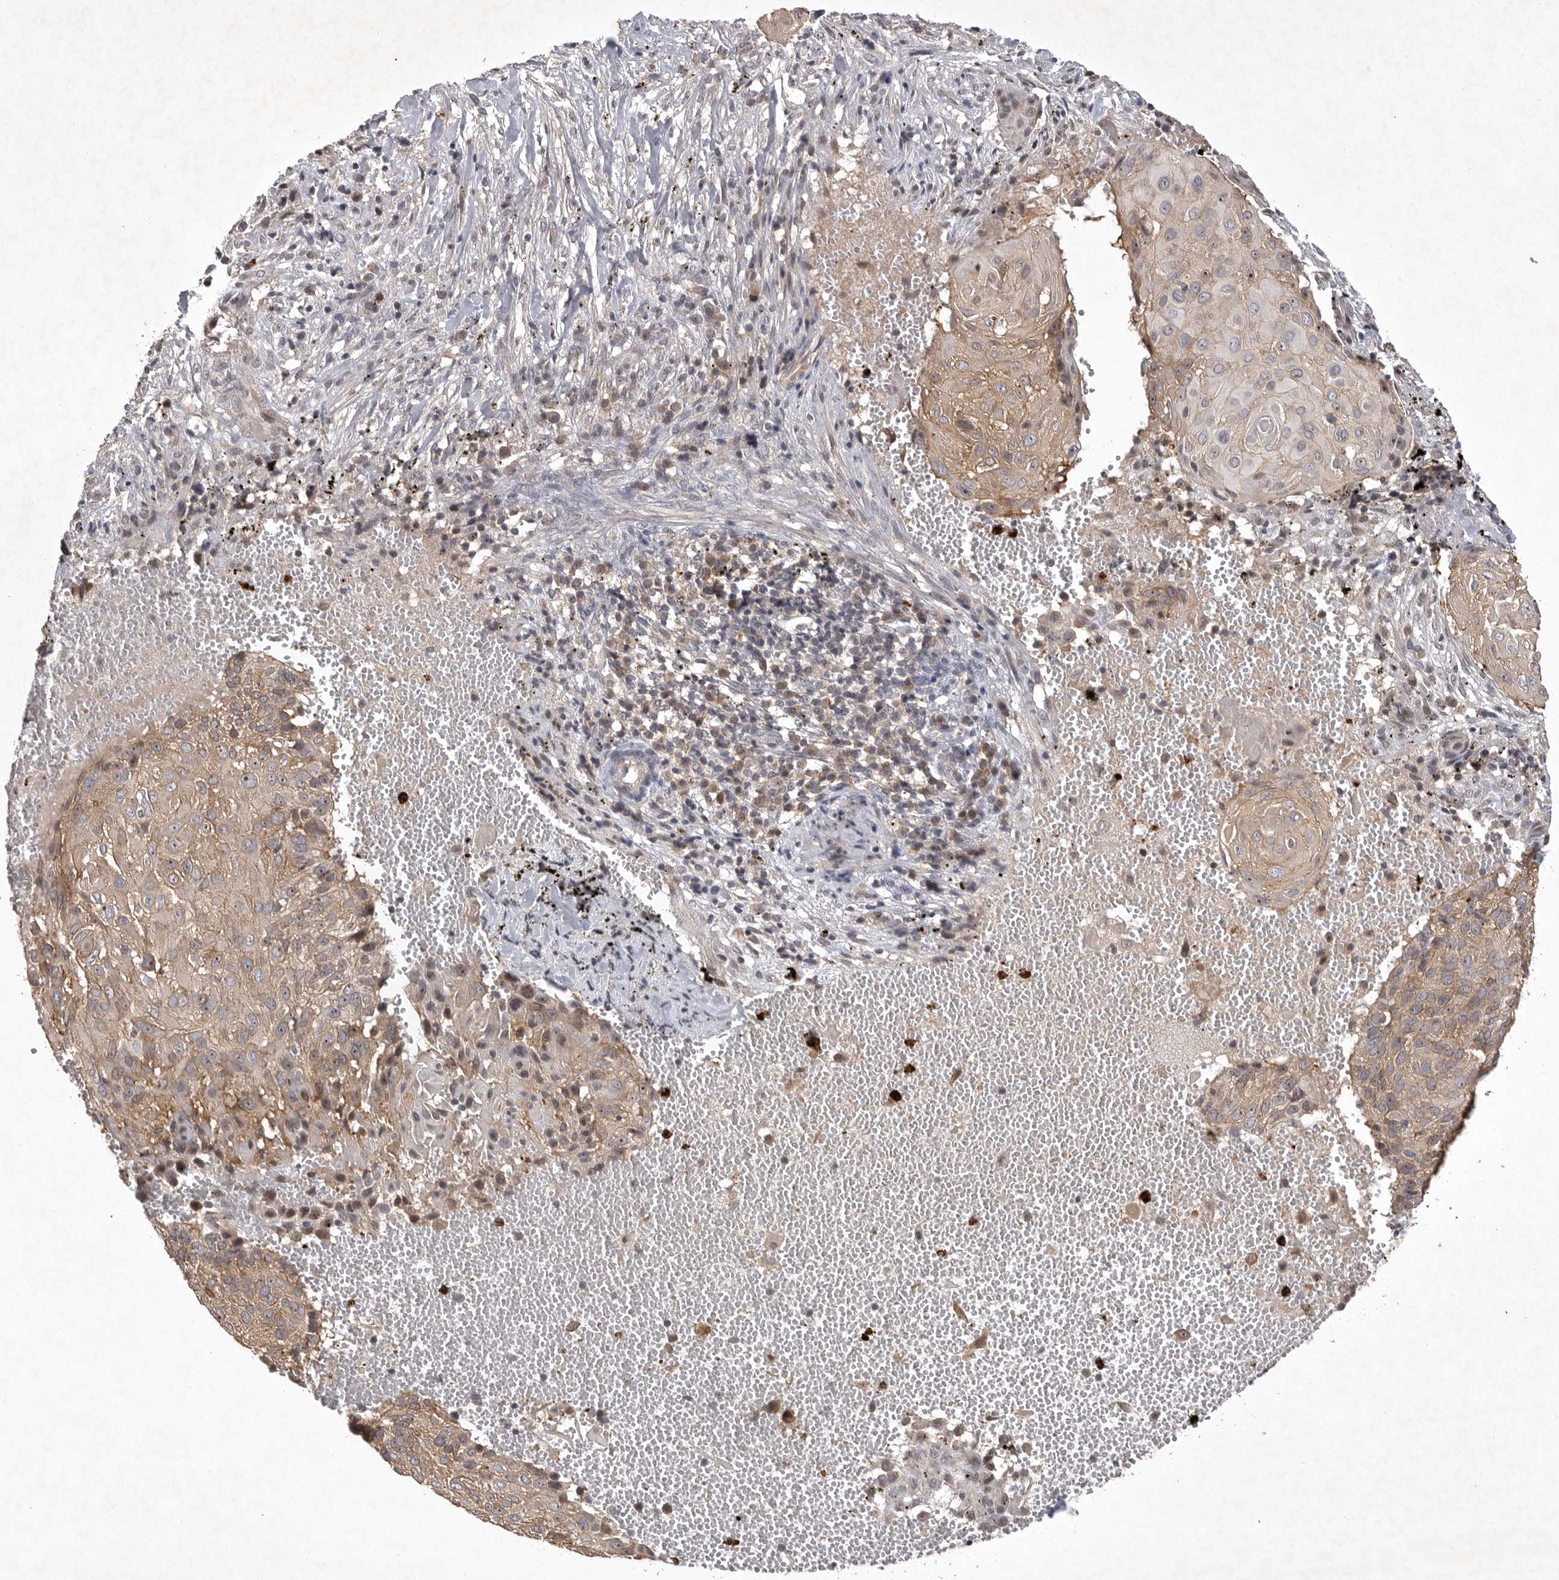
{"staining": {"intensity": "weak", "quantity": ">75%", "location": "cytoplasmic/membranous,nuclear"}, "tissue": "cervical cancer", "cell_type": "Tumor cells", "image_type": "cancer", "snomed": [{"axis": "morphology", "description": "Squamous cell carcinoma, NOS"}, {"axis": "topography", "description": "Cervix"}], "caption": "Protein staining of cervical cancer tissue exhibits weak cytoplasmic/membranous and nuclear expression in approximately >75% of tumor cells. (DAB (3,3'-diaminobenzidine) = brown stain, brightfield microscopy at high magnification).", "gene": "UBE3D", "patient": {"sex": "female", "age": 74}}